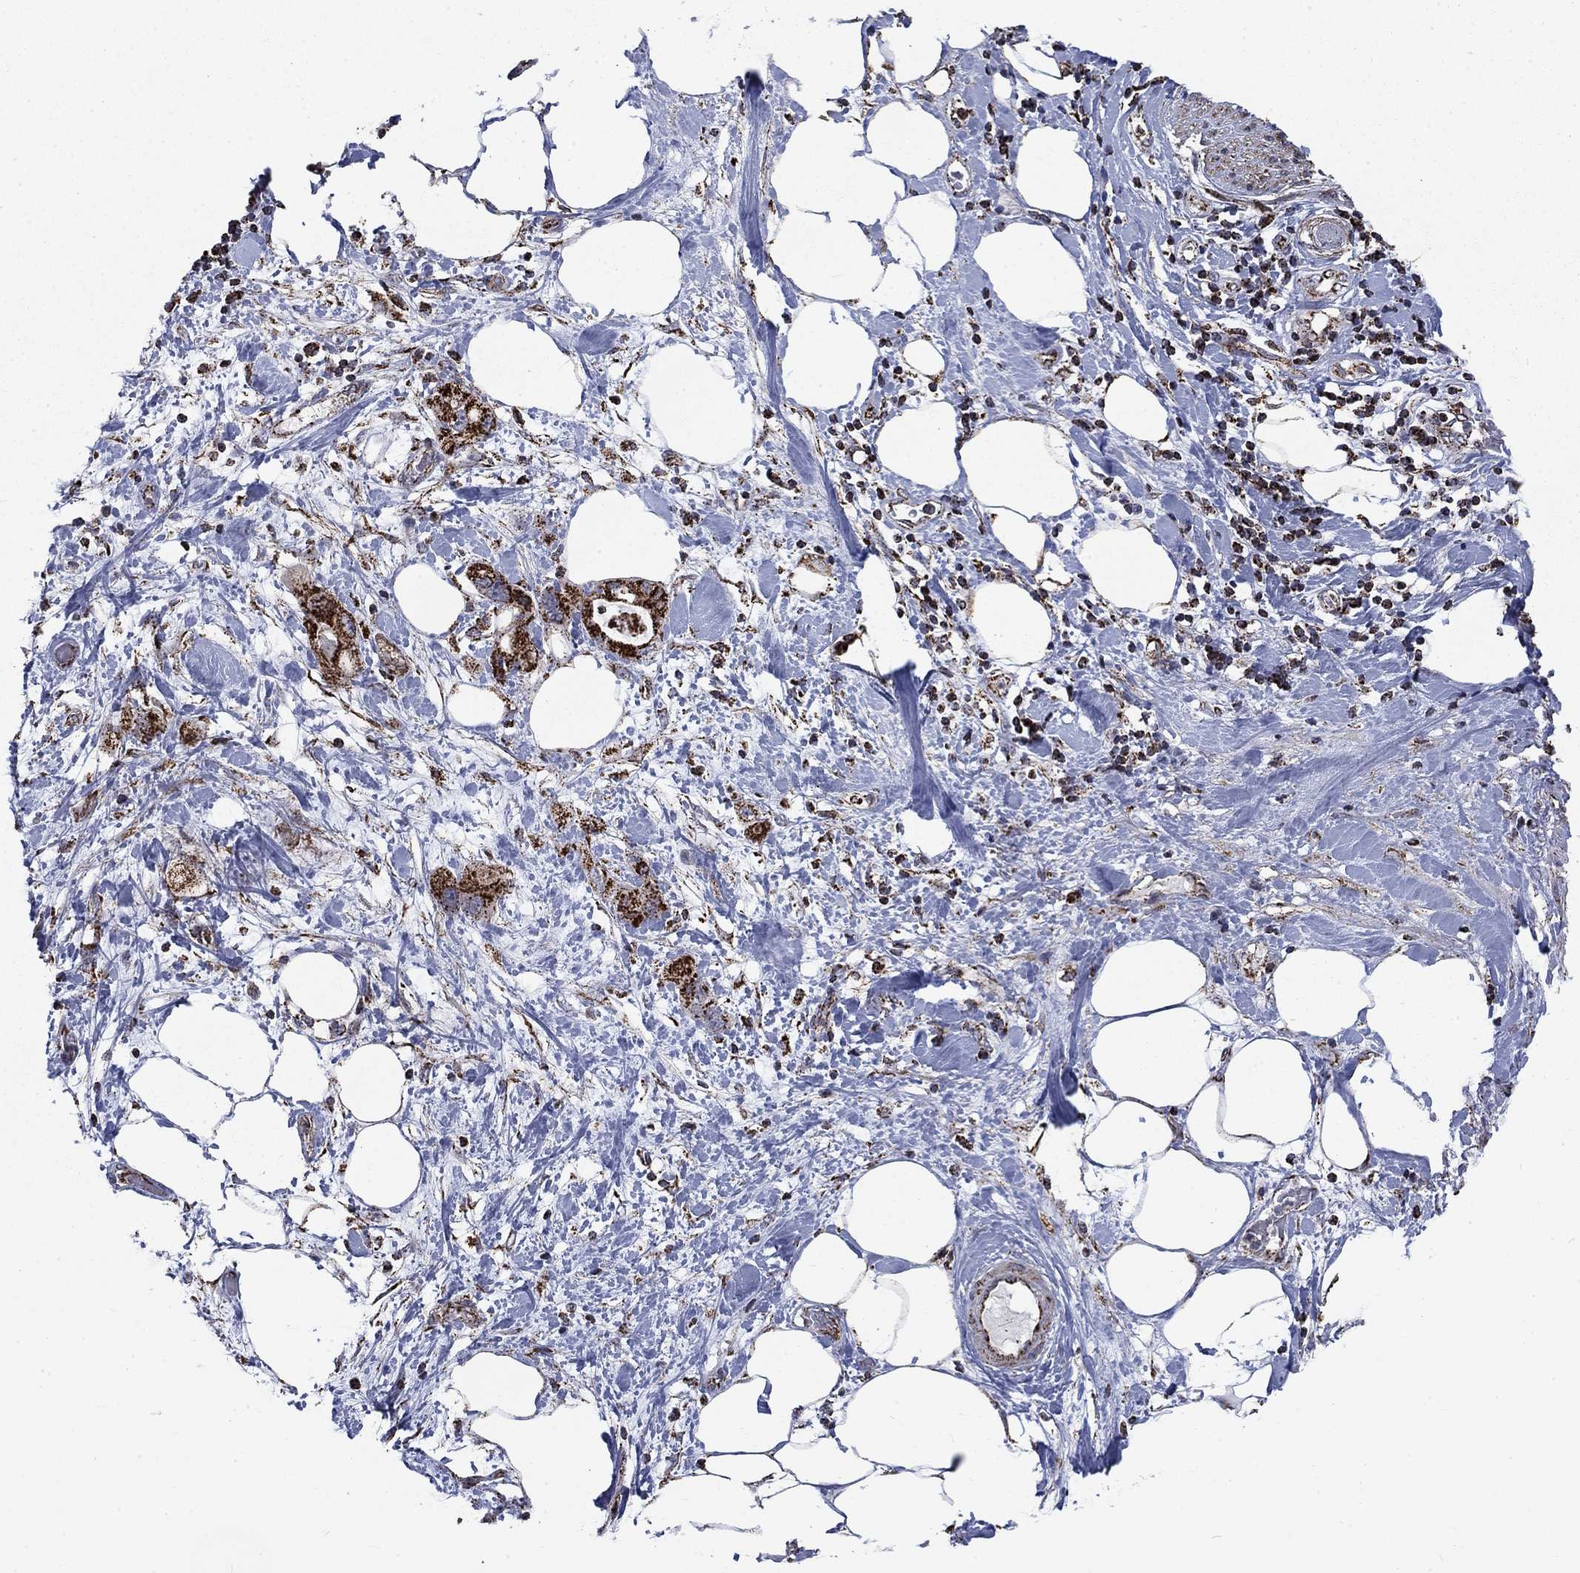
{"staining": {"intensity": "strong", "quantity": ">75%", "location": "cytoplasmic/membranous"}, "tissue": "pancreatic cancer", "cell_type": "Tumor cells", "image_type": "cancer", "snomed": [{"axis": "morphology", "description": "Adenocarcinoma, NOS"}, {"axis": "topography", "description": "Pancreas"}], "caption": "Pancreatic cancer stained with a protein marker demonstrates strong staining in tumor cells.", "gene": "MOAP1", "patient": {"sex": "female", "age": 56}}